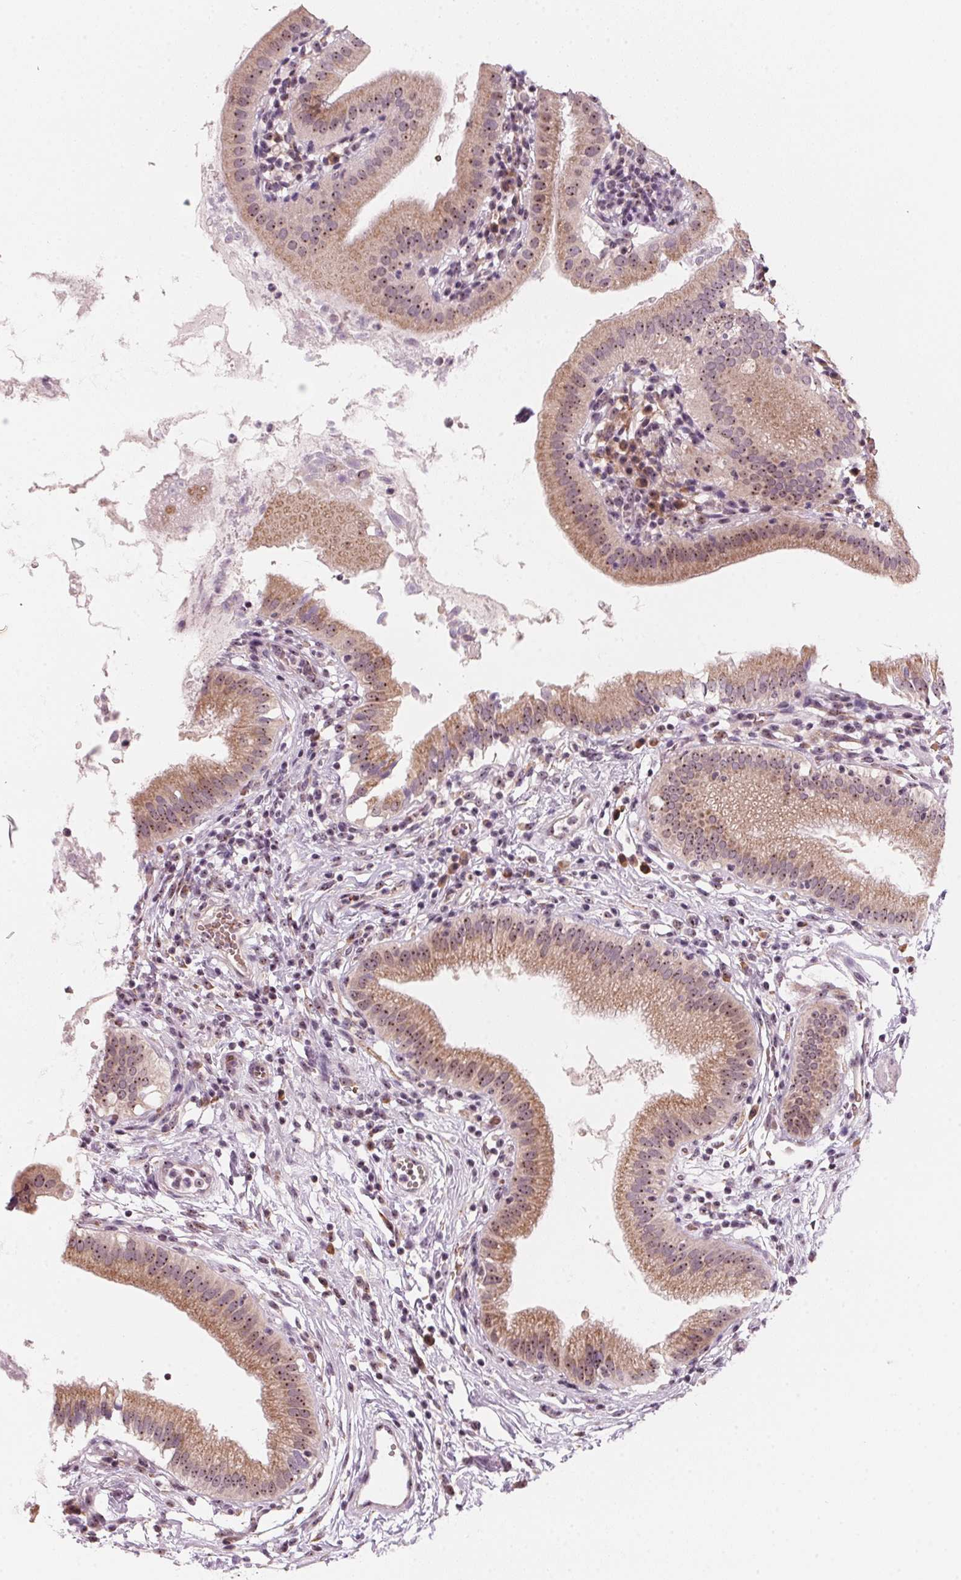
{"staining": {"intensity": "moderate", "quantity": ">75%", "location": "cytoplasmic/membranous,nuclear"}, "tissue": "gallbladder", "cell_type": "Glandular cells", "image_type": "normal", "snomed": [{"axis": "morphology", "description": "Normal tissue, NOS"}, {"axis": "topography", "description": "Gallbladder"}], "caption": "Protein expression analysis of benign gallbladder shows moderate cytoplasmic/membranous,nuclear staining in approximately >75% of glandular cells.", "gene": "DNTTIP2", "patient": {"sex": "female", "age": 65}}